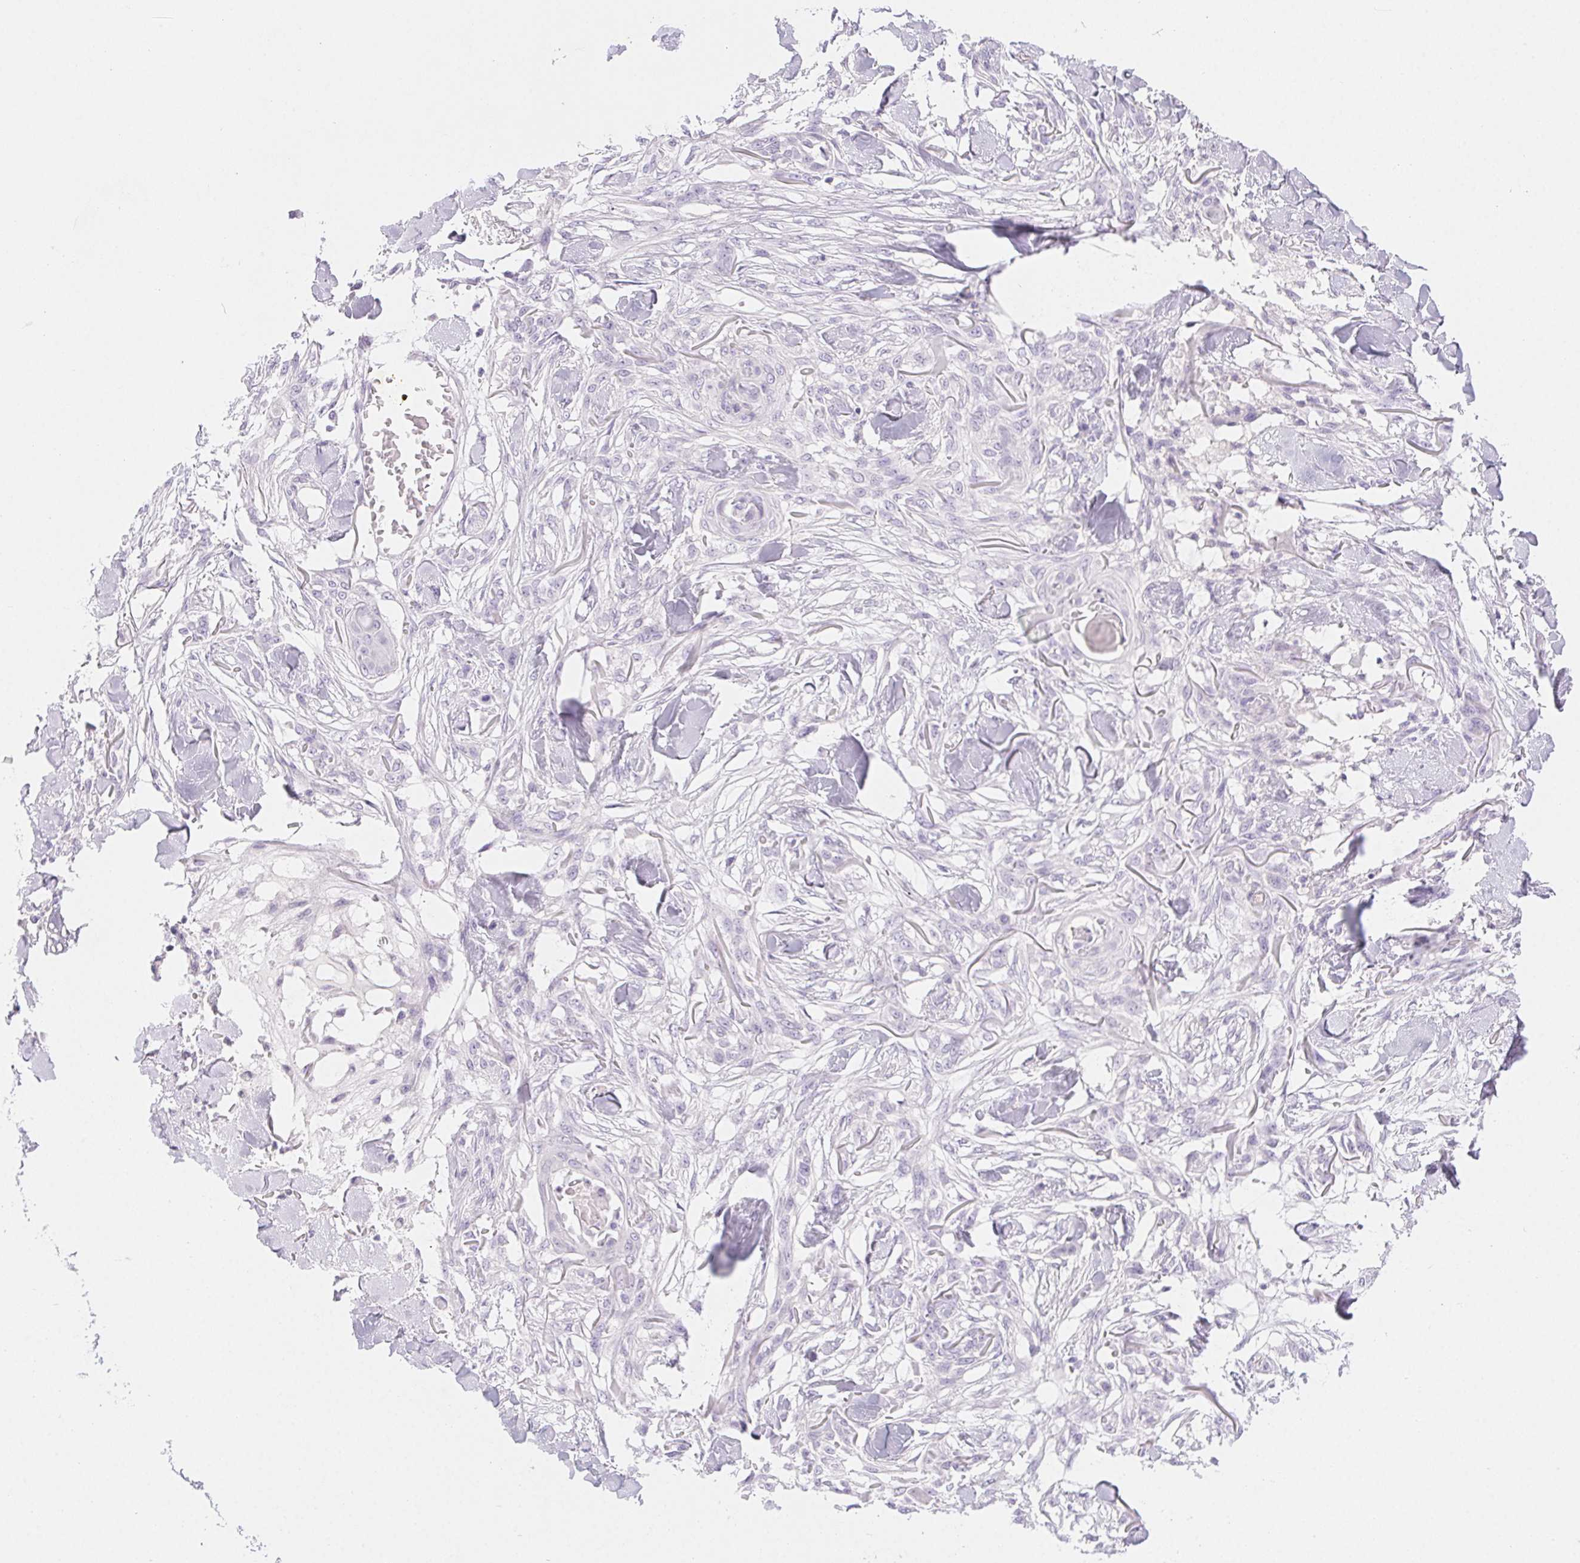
{"staining": {"intensity": "negative", "quantity": "none", "location": "none"}, "tissue": "skin cancer", "cell_type": "Tumor cells", "image_type": "cancer", "snomed": [{"axis": "morphology", "description": "Squamous cell carcinoma, NOS"}, {"axis": "topography", "description": "Skin"}], "caption": "Tumor cells show no significant protein expression in skin cancer. (DAB (3,3'-diaminobenzidine) immunohistochemistry, high magnification).", "gene": "CLDN16", "patient": {"sex": "female", "age": 59}}